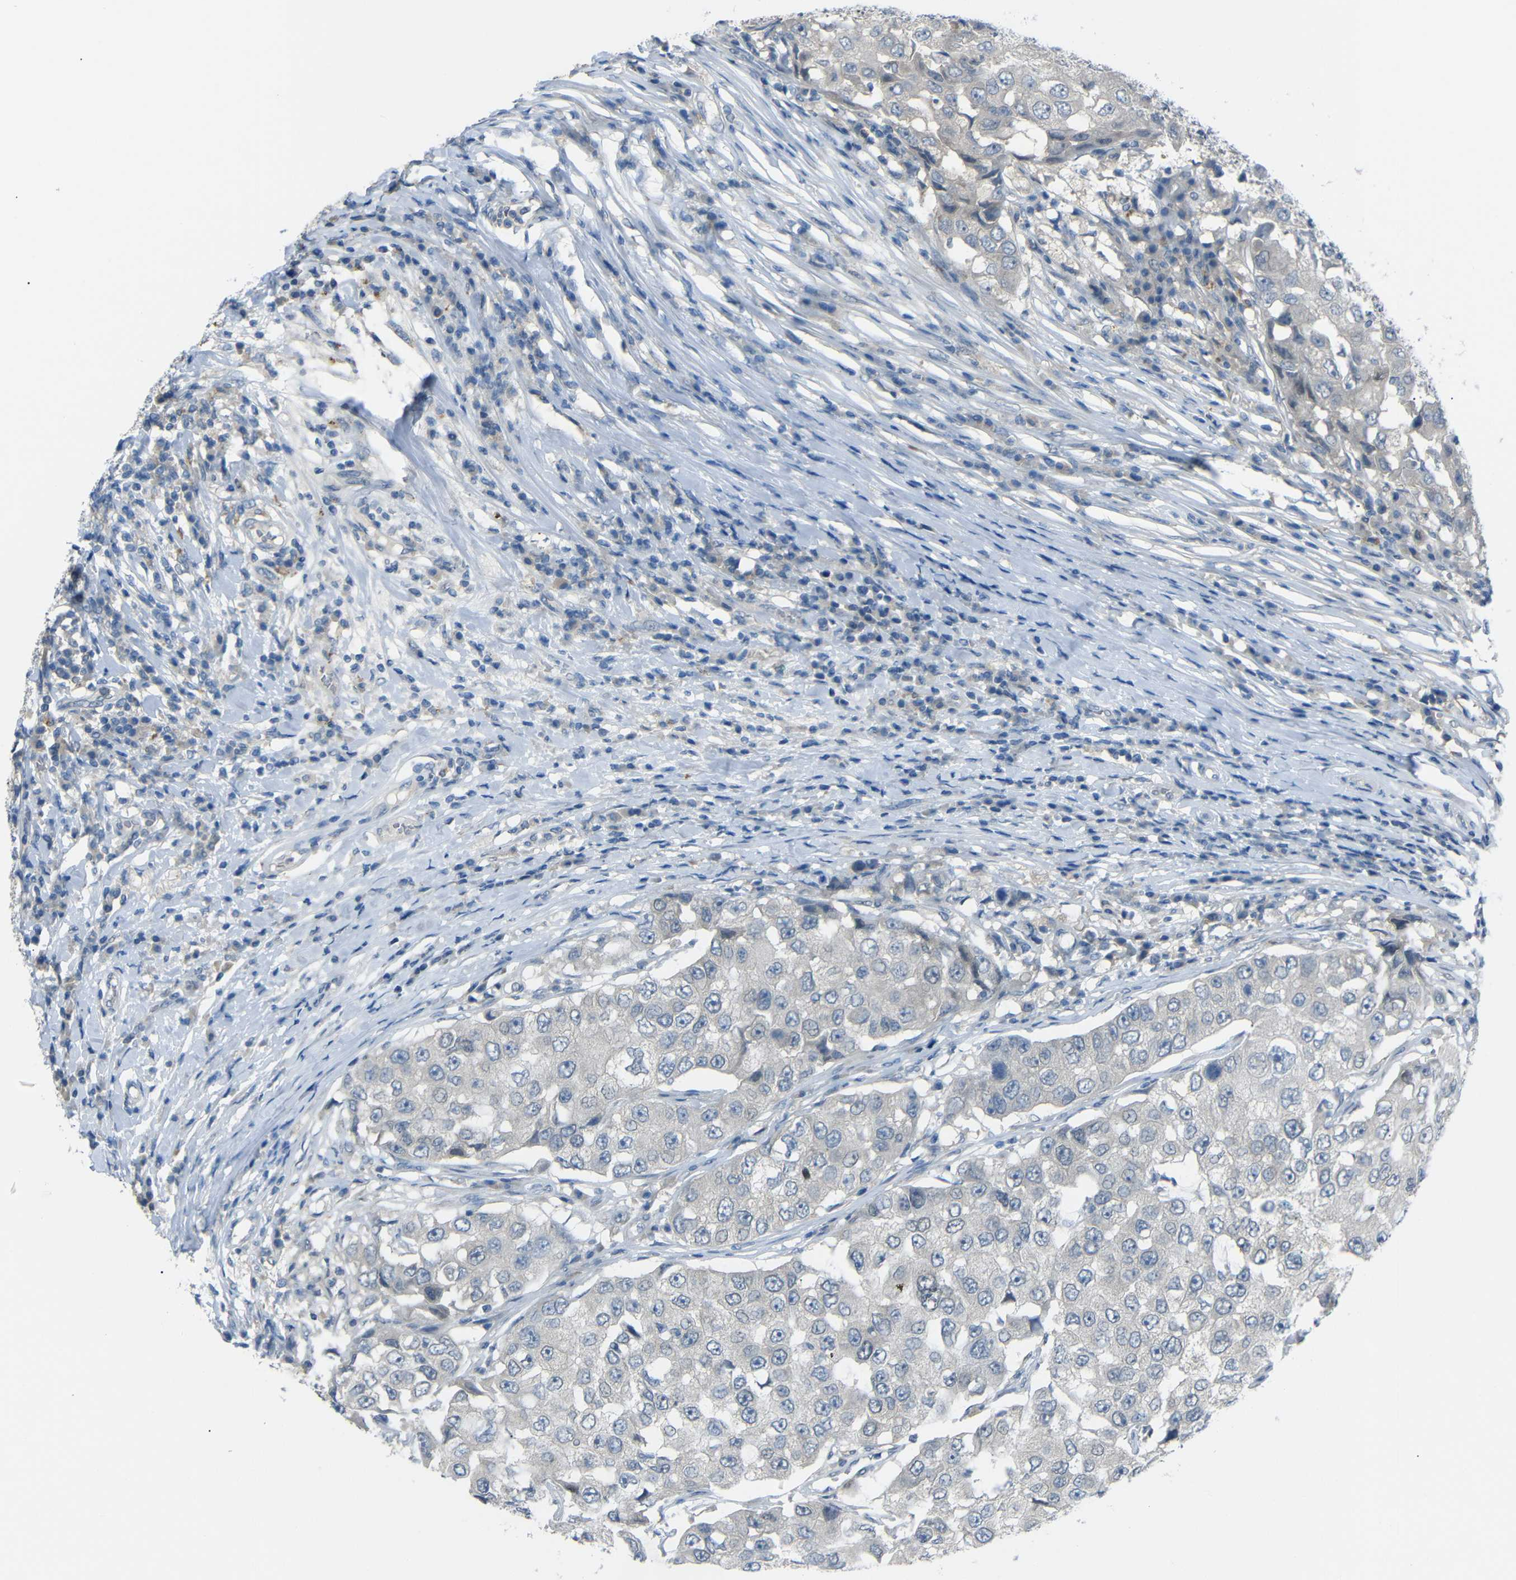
{"staining": {"intensity": "negative", "quantity": "none", "location": "none"}, "tissue": "breast cancer", "cell_type": "Tumor cells", "image_type": "cancer", "snomed": [{"axis": "morphology", "description": "Duct carcinoma"}, {"axis": "topography", "description": "Breast"}], "caption": "The histopathology image reveals no staining of tumor cells in breast invasive ductal carcinoma. (DAB IHC with hematoxylin counter stain).", "gene": "C6orf89", "patient": {"sex": "female", "age": 27}}